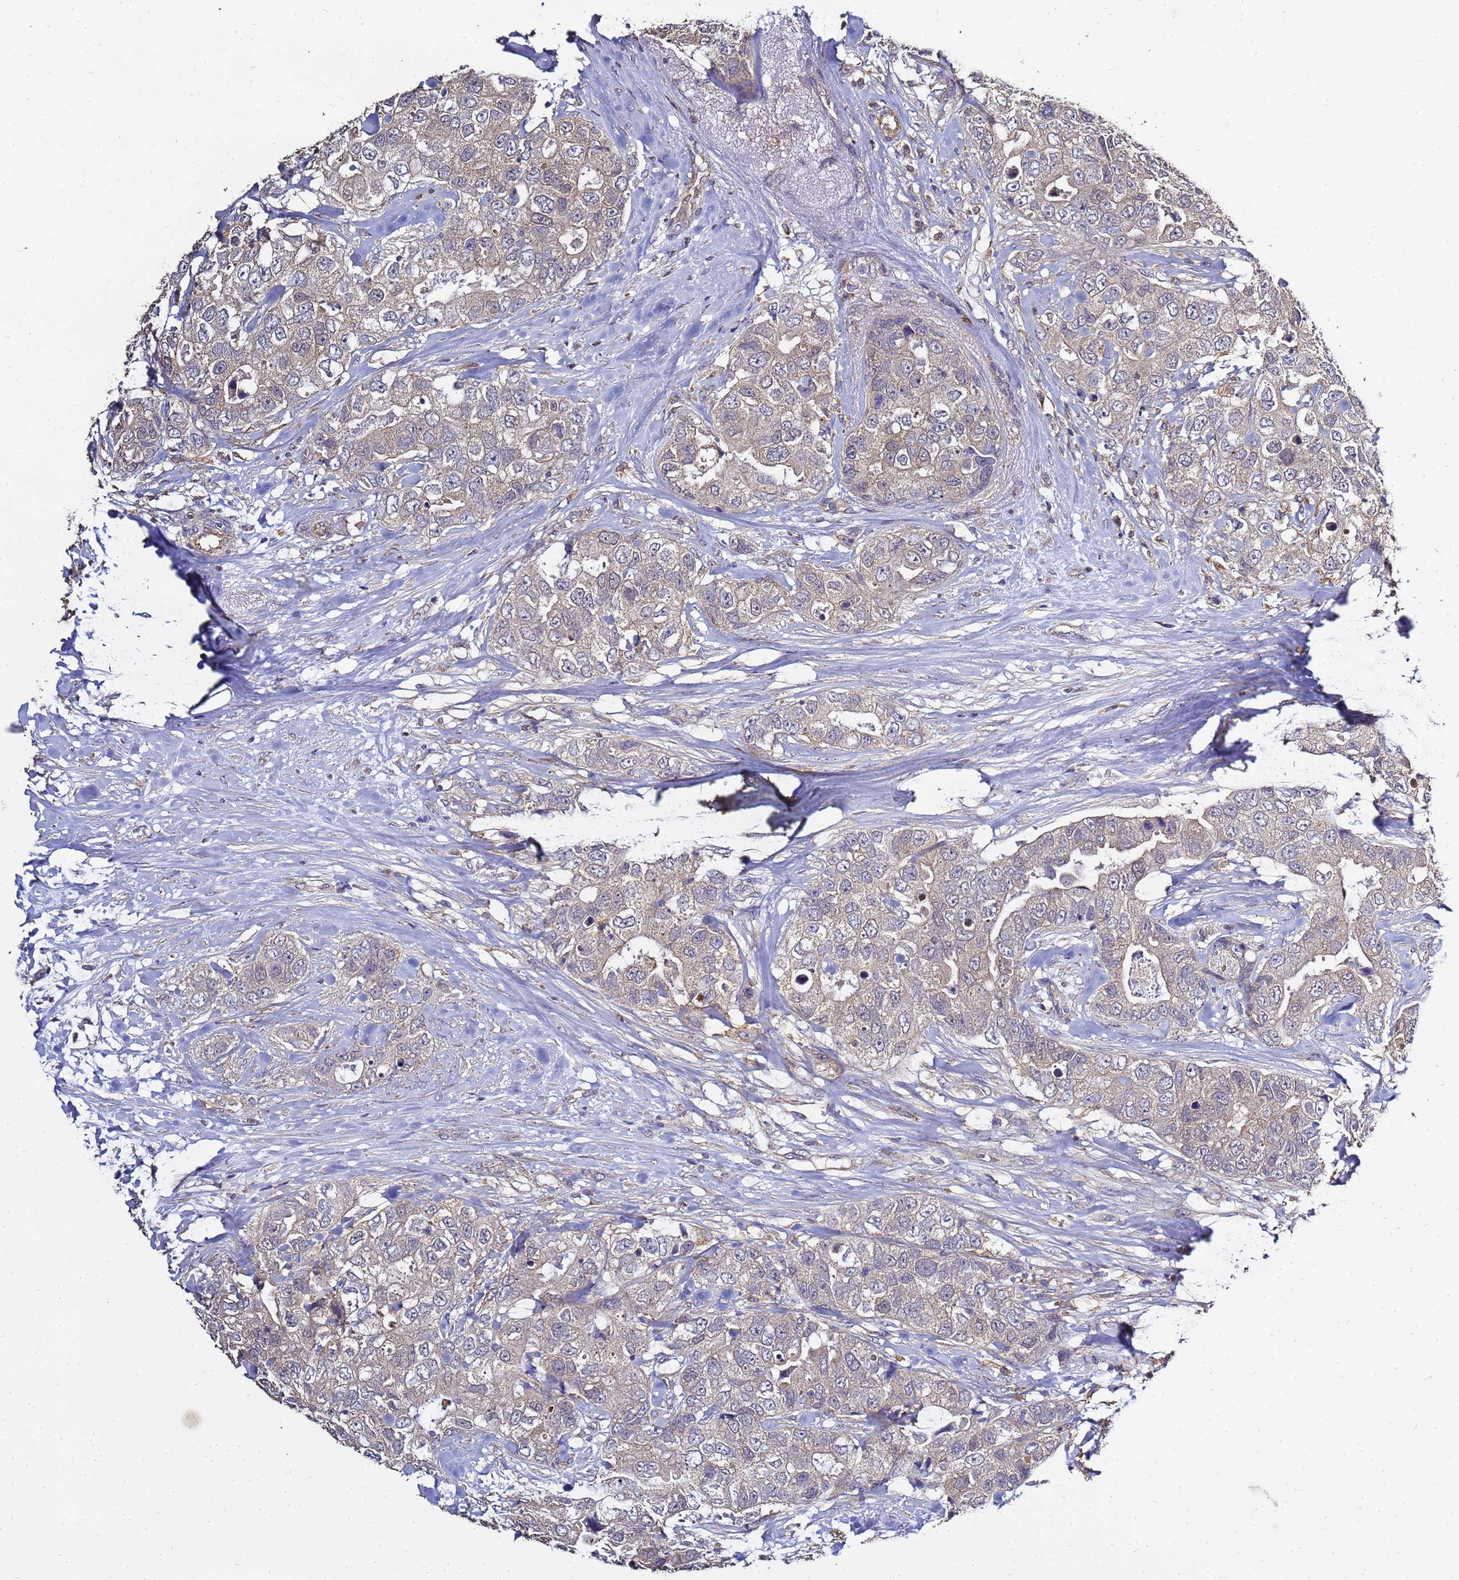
{"staining": {"intensity": "weak", "quantity": "25%-75%", "location": "cytoplasmic/membranous"}, "tissue": "breast cancer", "cell_type": "Tumor cells", "image_type": "cancer", "snomed": [{"axis": "morphology", "description": "Duct carcinoma"}, {"axis": "topography", "description": "Breast"}], "caption": "Immunohistochemical staining of human breast cancer (intraductal carcinoma) shows low levels of weak cytoplasmic/membranous expression in approximately 25%-75% of tumor cells.", "gene": "ENOPH1", "patient": {"sex": "female", "age": 62}}